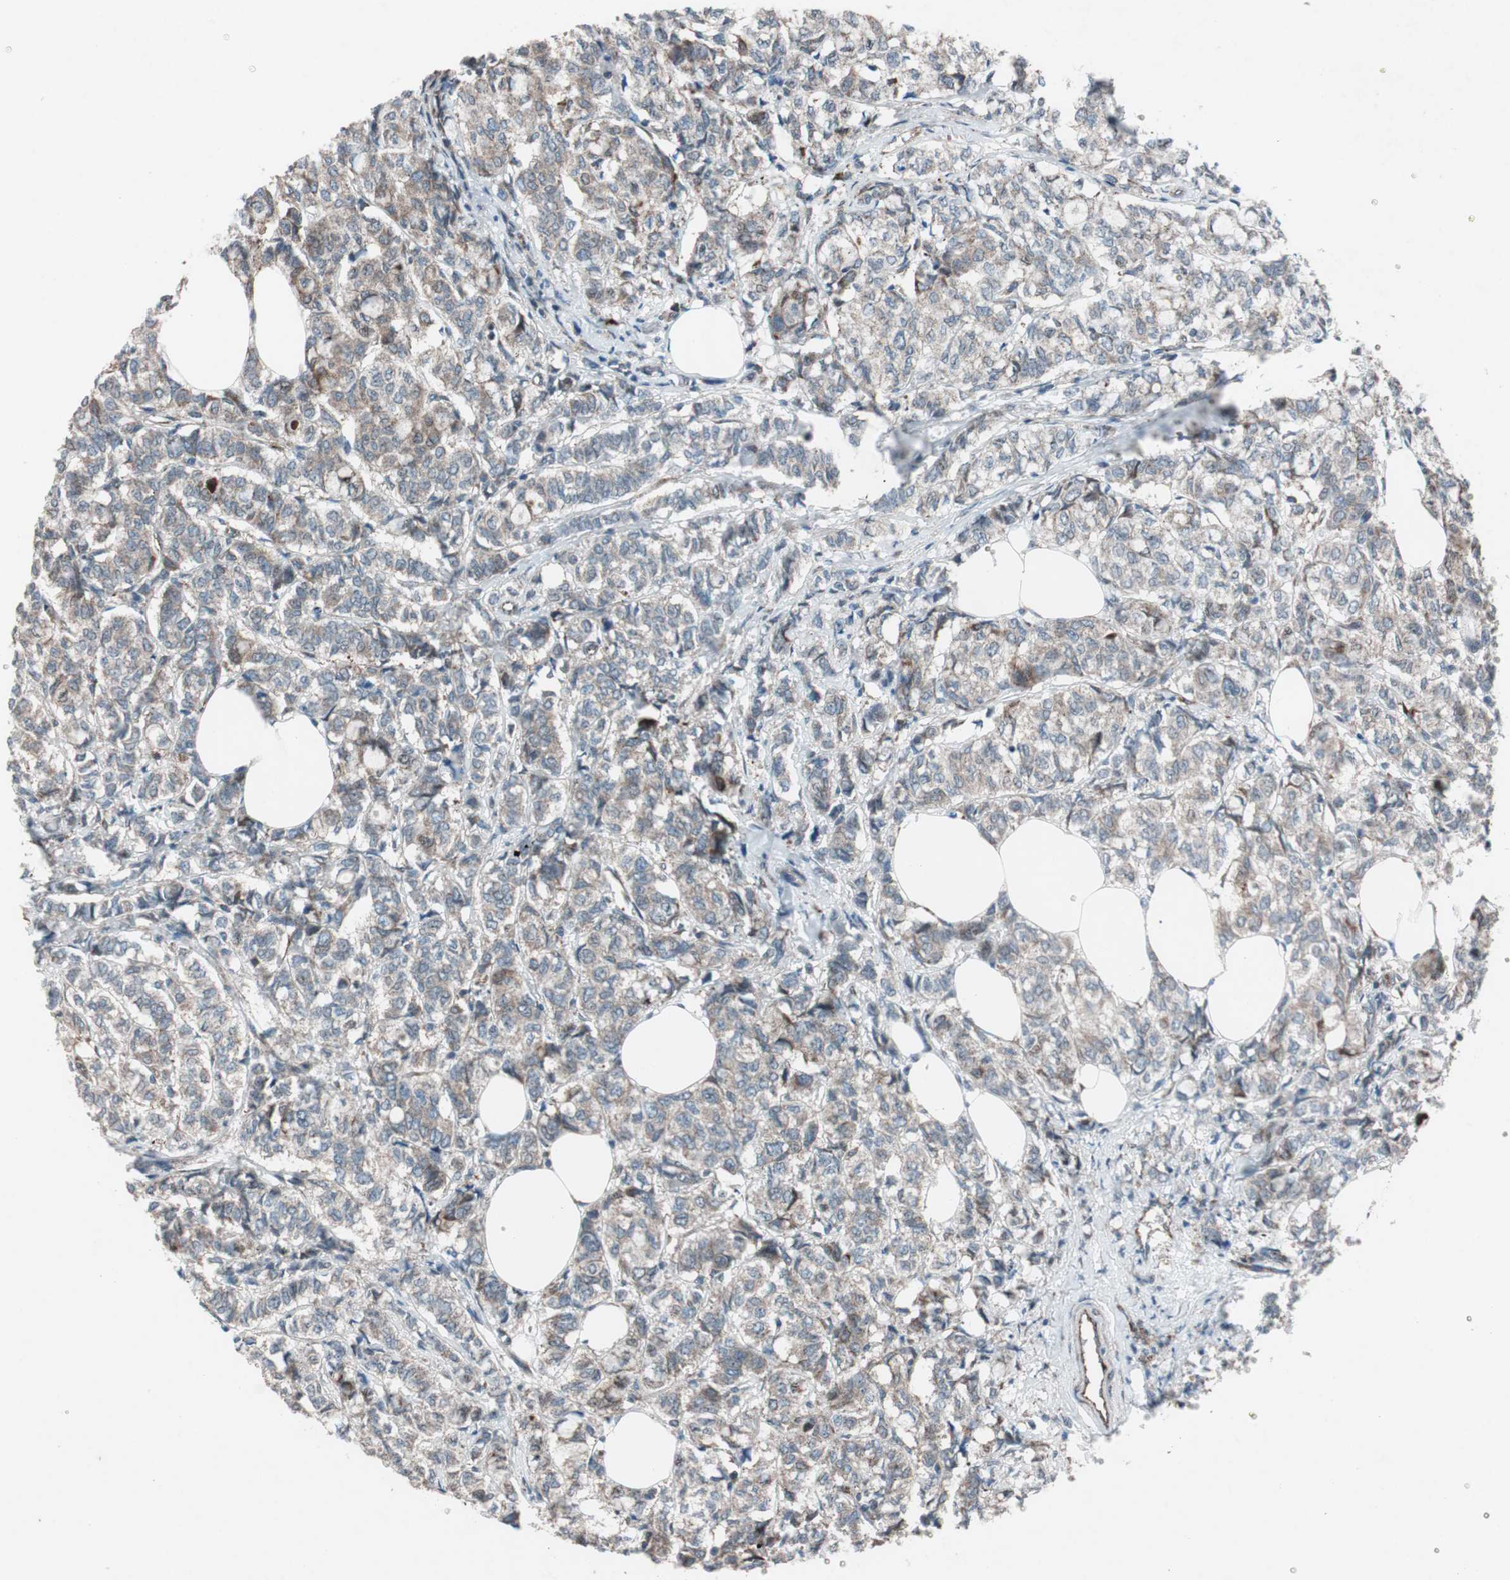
{"staining": {"intensity": "weak", "quantity": ">75%", "location": "cytoplasmic/membranous"}, "tissue": "breast cancer", "cell_type": "Tumor cells", "image_type": "cancer", "snomed": [{"axis": "morphology", "description": "Lobular carcinoma"}, {"axis": "topography", "description": "Breast"}], "caption": "An immunohistochemistry image of tumor tissue is shown. Protein staining in brown highlights weak cytoplasmic/membranous positivity in breast cancer (lobular carcinoma) within tumor cells.", "gene": "CCL14", "patient": {"sex": "female", "age": 60}}